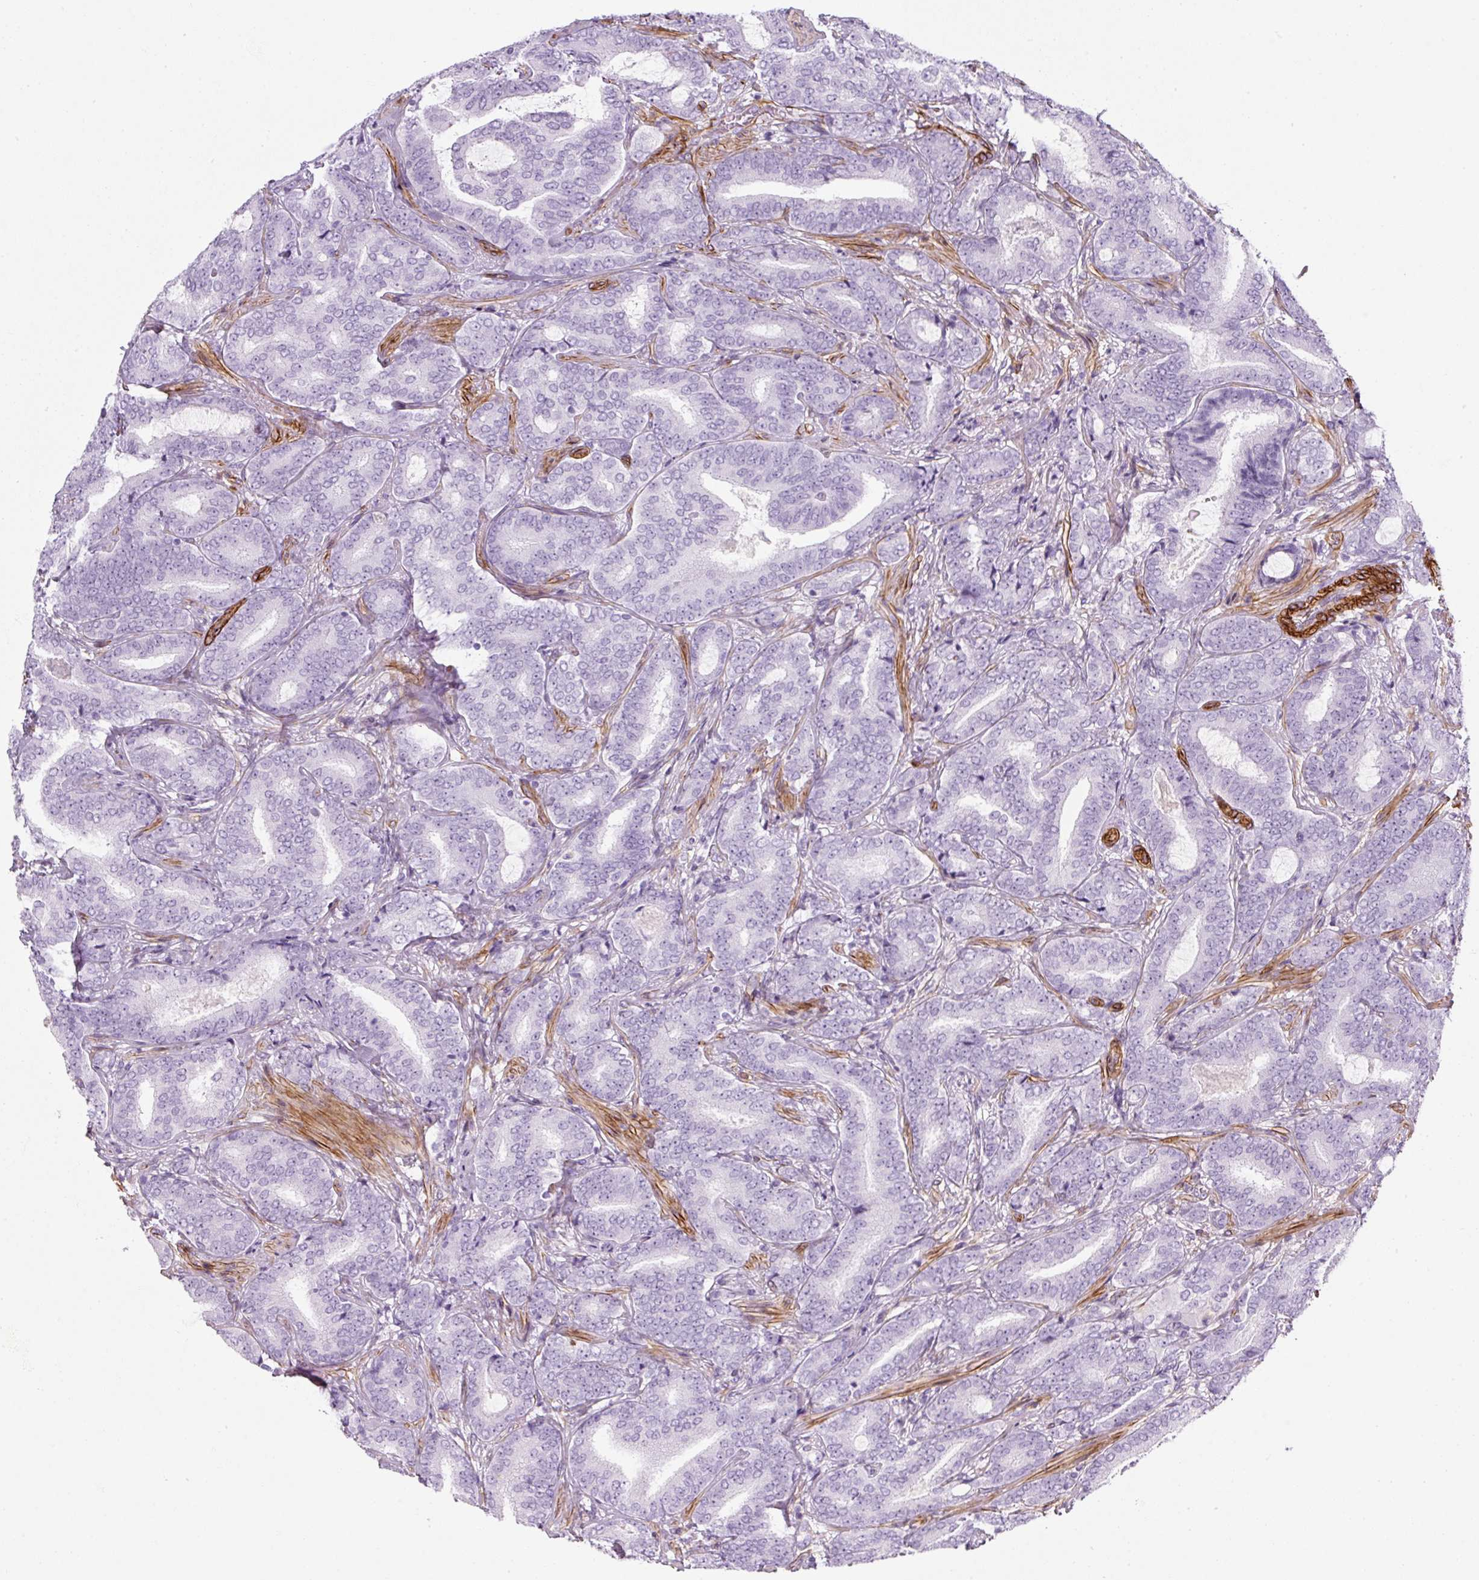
{"staining": {"intensity": "negative", "quantity": "none", "location": "none"}, "tissue": "prostate cancer", "cell_type": "Tumor cells", "image_type": "cancer", "snomed": [{"axis": "morphology", "description": "Adenocarcinoma, Low grade"}, {"axis": "topography", "description": "Prostate and seminal vesicle, NOS"}], "caption": "IHC histopathology image of neoplastic tissue: human prostate cancer (low-grade adenocarcinoma) stained with DAB (3,3'-diaminobenzidine) reveals no significant protein positivity in tumor cells. (DAB (3,3'-diaminobenzidine) IHC, high magnification).", "gene": "CAVIN3", "patient": {"sex": "male", "age": 61}}